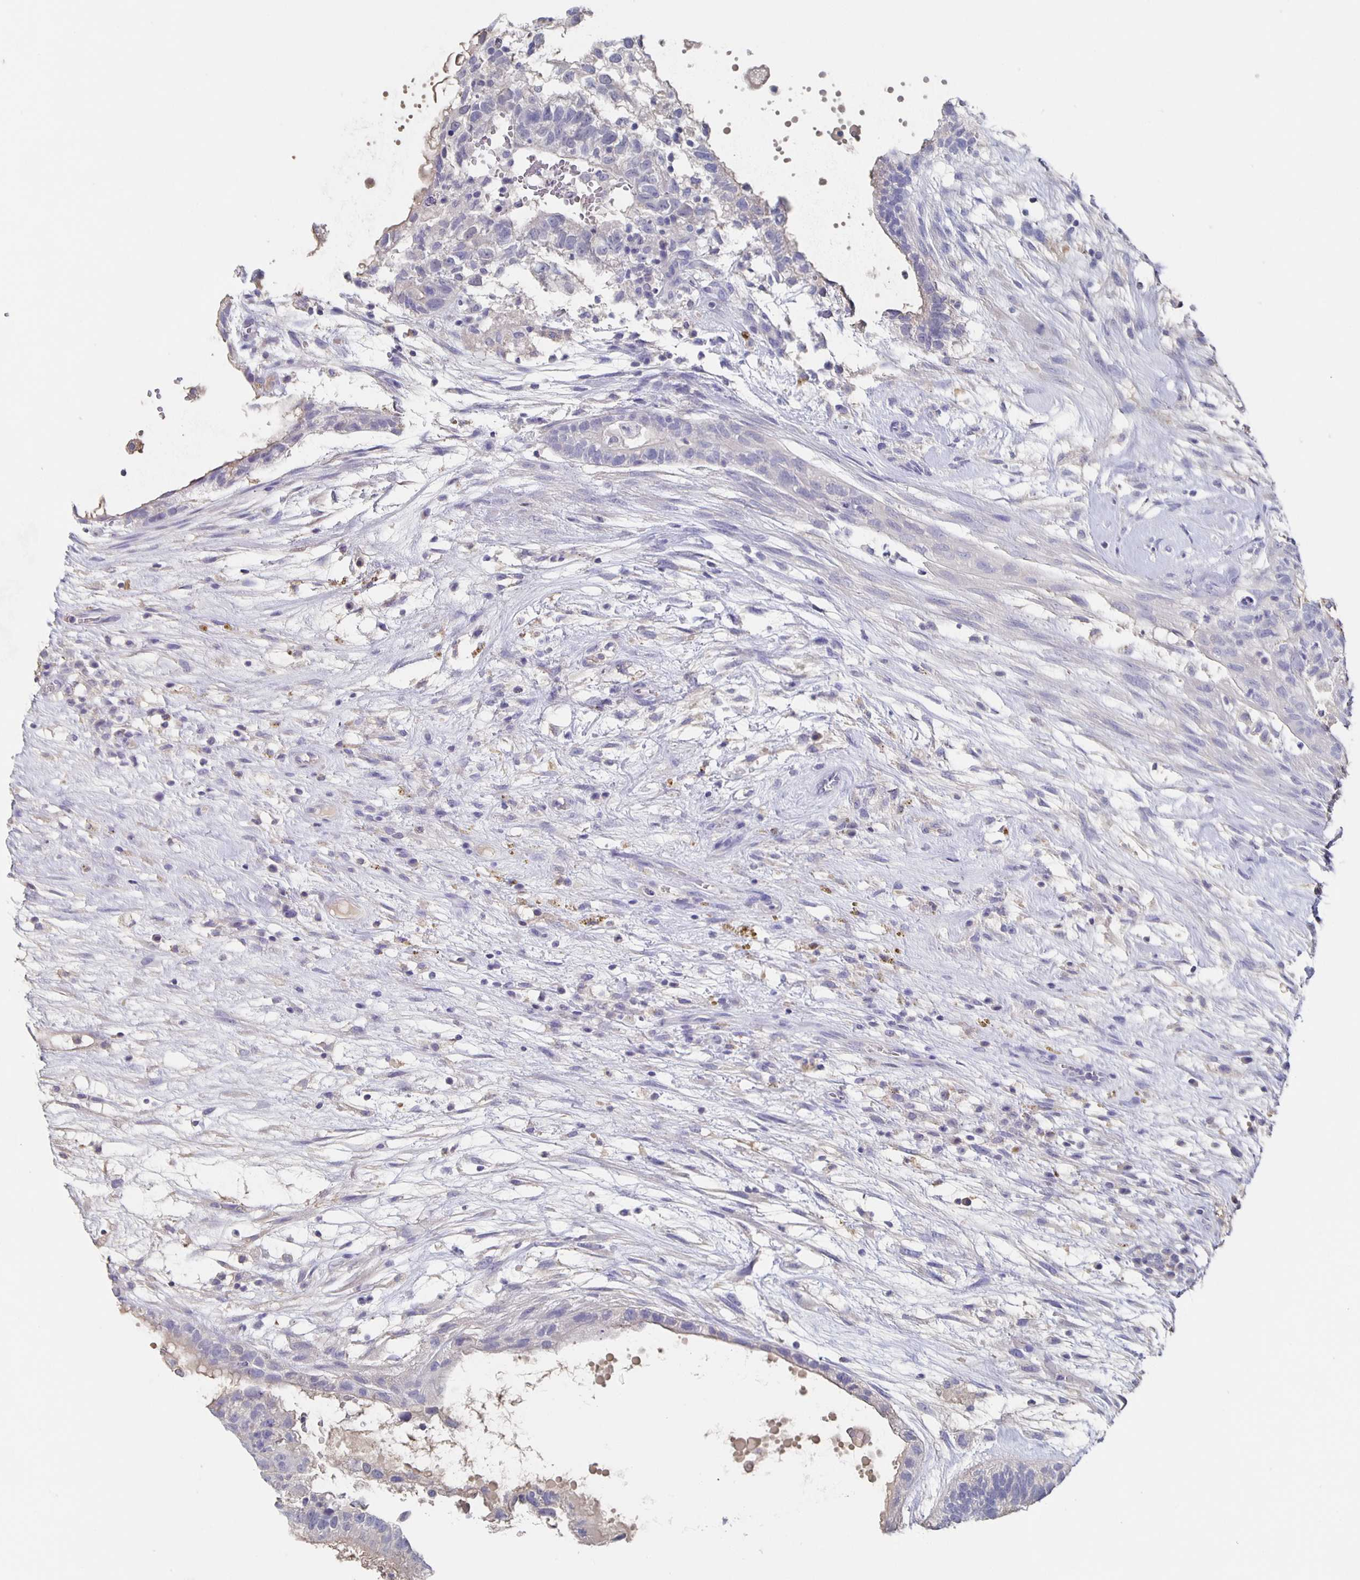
{"staining": {"intensity": "negative", "quantity": "none", "location": "none"}, "tissue": "testis cancer", "cell_type": "Tumor cells", "image_type": "cancer", "snomed": [{"axis": "morphology", "description": "Normal tissue, NOS"}, {"axis": "morphology", "description": "Carcinoma, Embryonal, NOS"}, {"axis": "topography", "description": "Testis"}], "caption": "Testis cancer was stained to show a protein in brown. There is no significant staining in tumor cells. (Immunohistochemistry (ihc), brightfield microscopy, high magnification).", "gene": "CACNA2D2", "patient": {"sex": "male", "age": 32}}